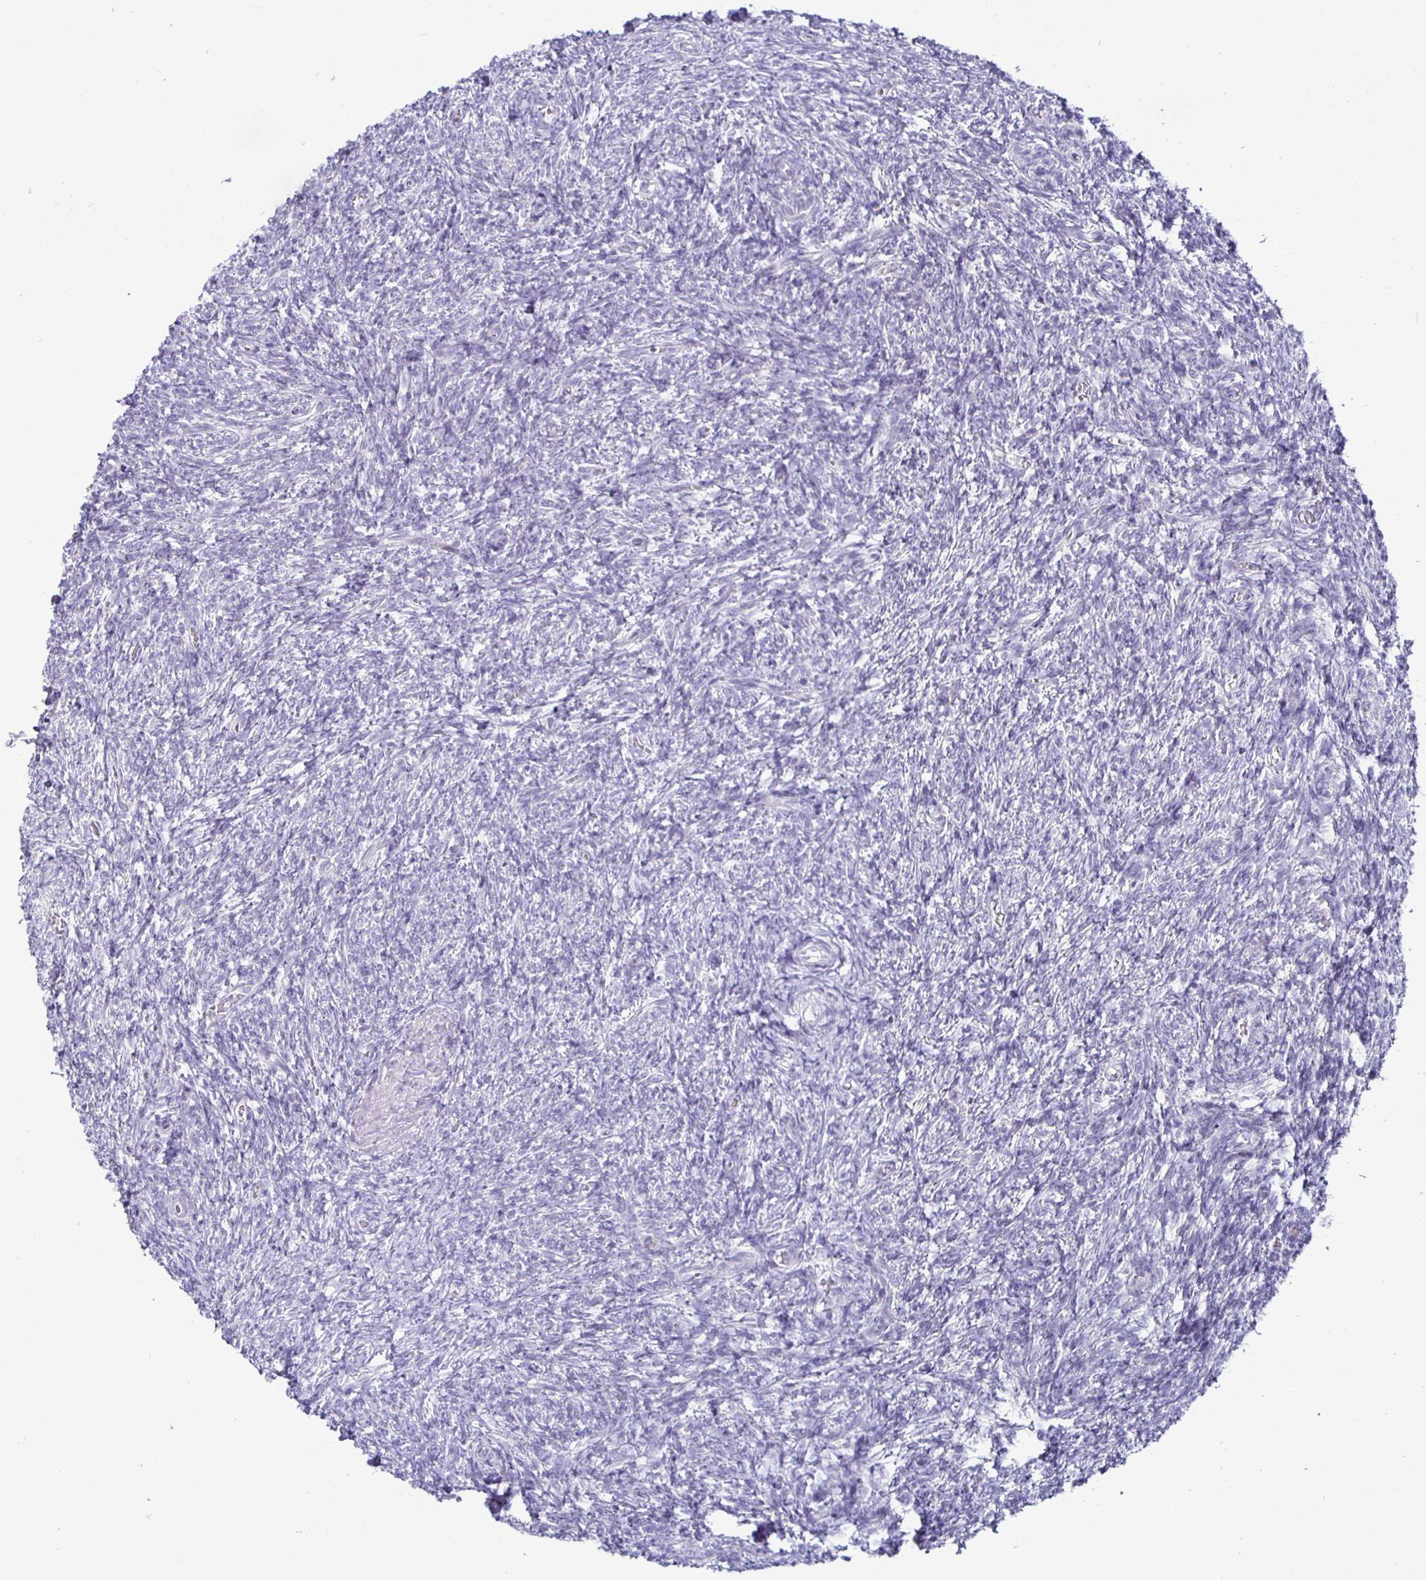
{"staining": {"intensity": "negative", "quantity": "none", "location": "none"}, "tissue": "ovary", "cell_type": "Ovarian stroma cells", "image_type": "normal", "snomed": [{"axis": "morphology", "description": "Normal tissue, NOS"}, {"axis": "topography", "description": "Ovary"}], "caption": "A high-resolution photomicrograph shows IHC staining of benign ovary, which displays no significant staining in ovarian stroma cells. (DAB (3,3'-diaminobenzidine) immunohistochemistry (IHC), high magnification).", "gene": "SIRPA", "patient": {"sex": "female", "age": 39}}